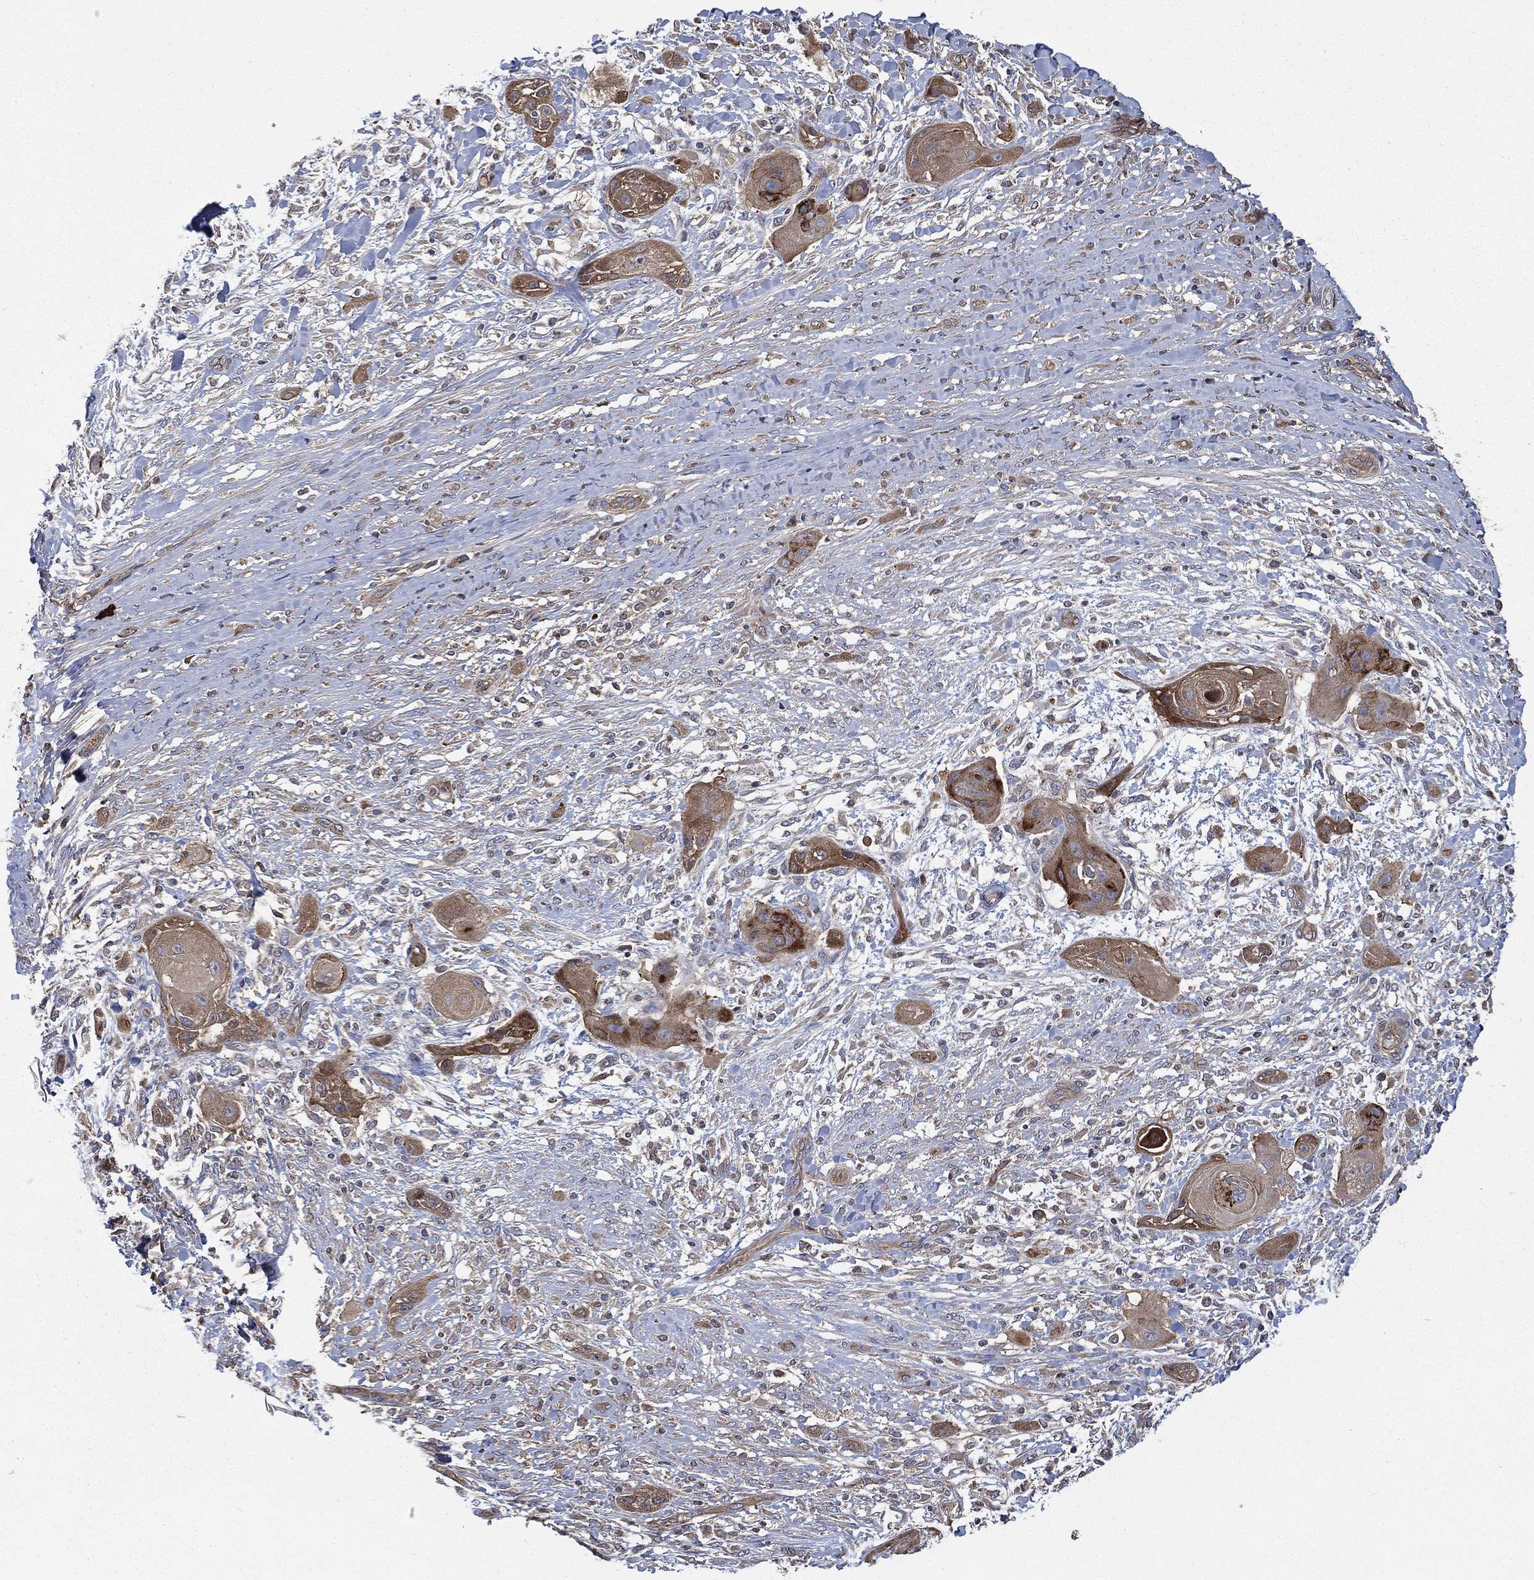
{"staining": {"intensity": "moderate", "quantity": "25%-75%", "location": "cytoplasmic/membranous"}, "tissue": "skin cancer", "cell_type": "Tumor cells", "image_type": "cancer", "snomed": [{"axis": "morphology", "description": "Squamous cell carcinoma, NOS"}, {"axis": "topography", "description": "Skin"}], "caption": "Squamous cell carcinoma (skin) stained for a protein exhibits moderate cytoplasmic/membranous positivity in tumor cells.", "gene": "SMPD3", "patient": {"sex": "male", "age": 62}}